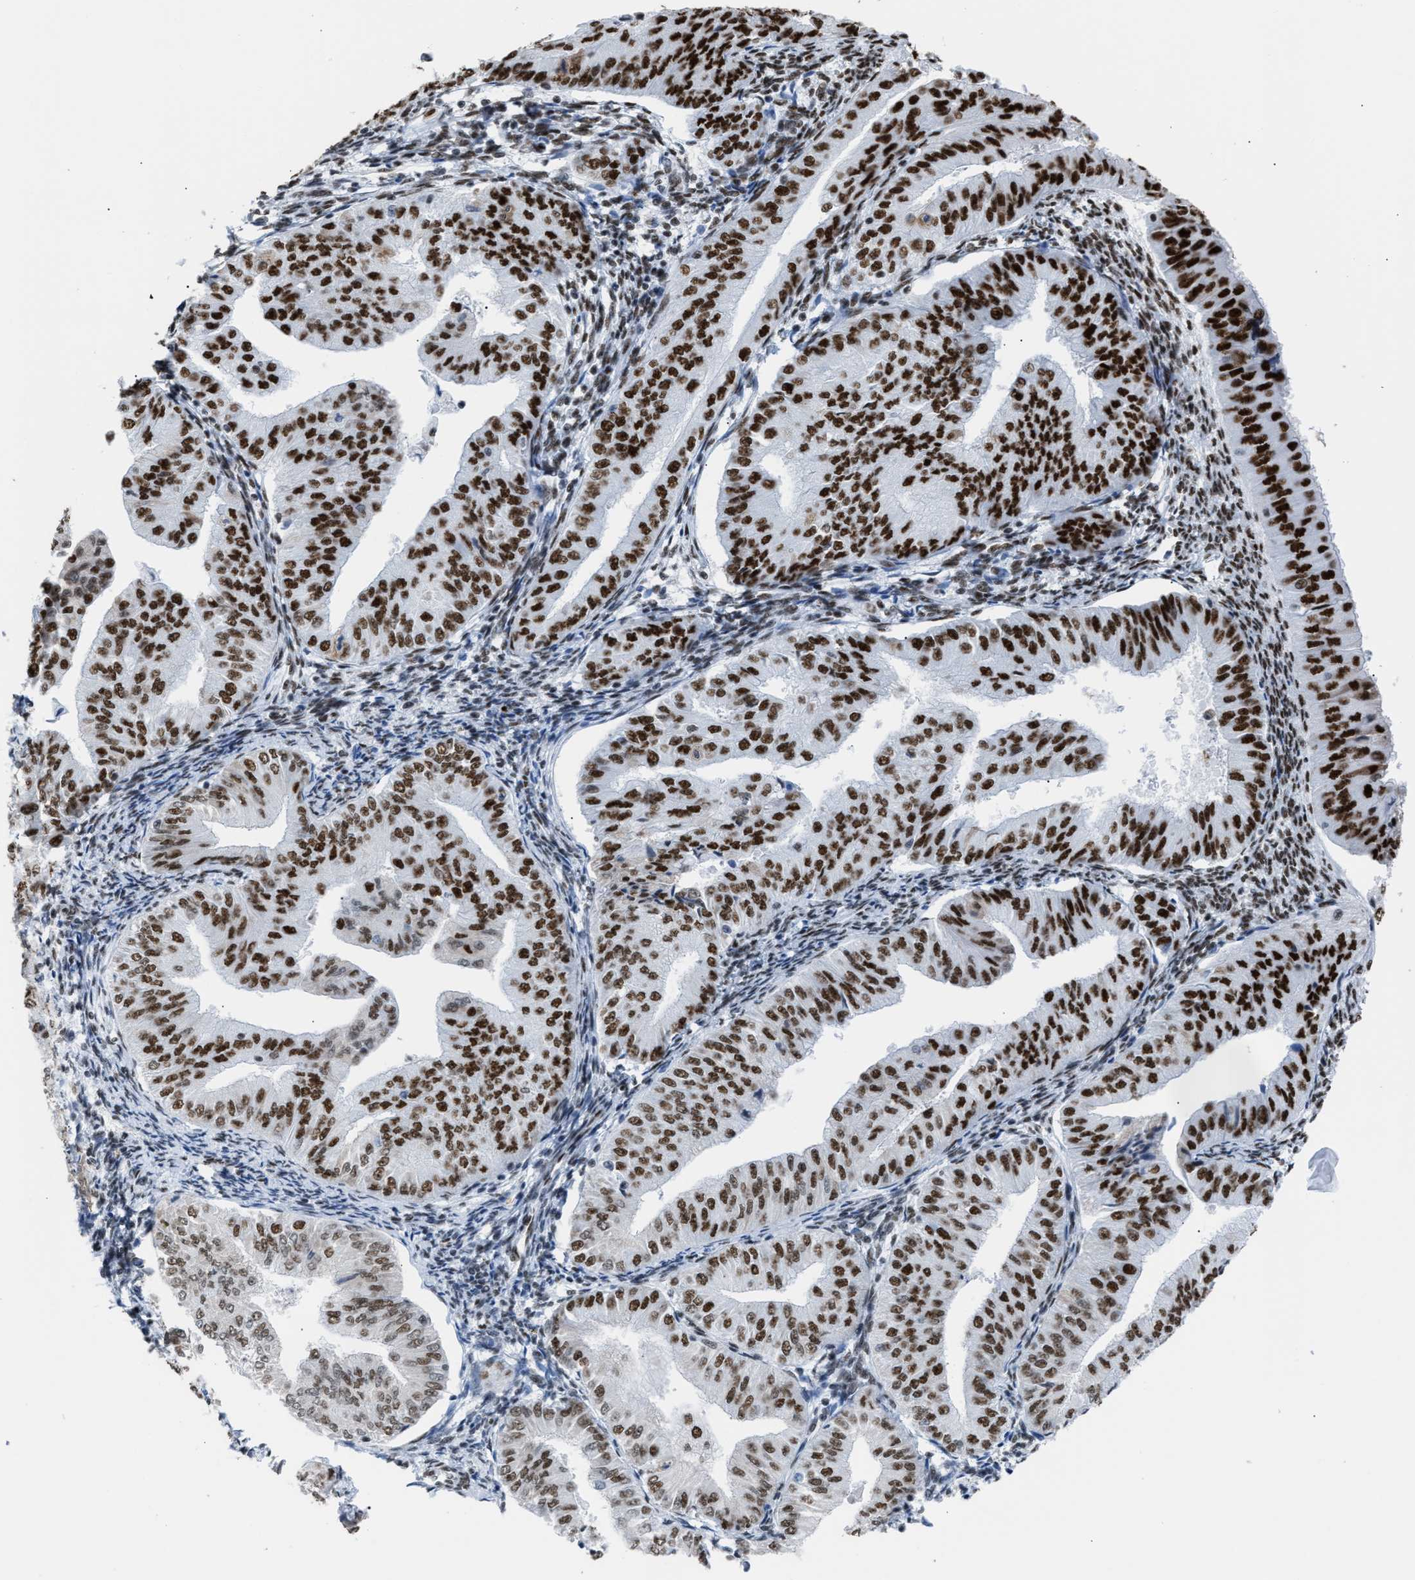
{"staining": {"intensity": "strong", "quantity": ">75%", "location": "nuclear"}, "tissue": "endometrial cancer", "cell_type": "Tumor cells", "image_type": "cancer", "snomed": [{"axis": "morphology", "description": "Normal tissue, NOS"}, {"axis": "morphology", "description": "Adenocarcinoma, NOS"}, {"axis": "topography", "description": "Endometrium"}], "caption": "Immunohistochemistry (IHC) (DAB (3,3'-diaminobenzidine)) staining of endometrial adenocarcinoma reveals strong nuclear protein expression in approximately >75% of tumor cells. The staining is performed using DAB brown chromogen to label protein expression. The nuclei are counter-stained blue using hematoxylin.", "gene": "CCAR2", "patient": {"sex": "female", "age": 53}}